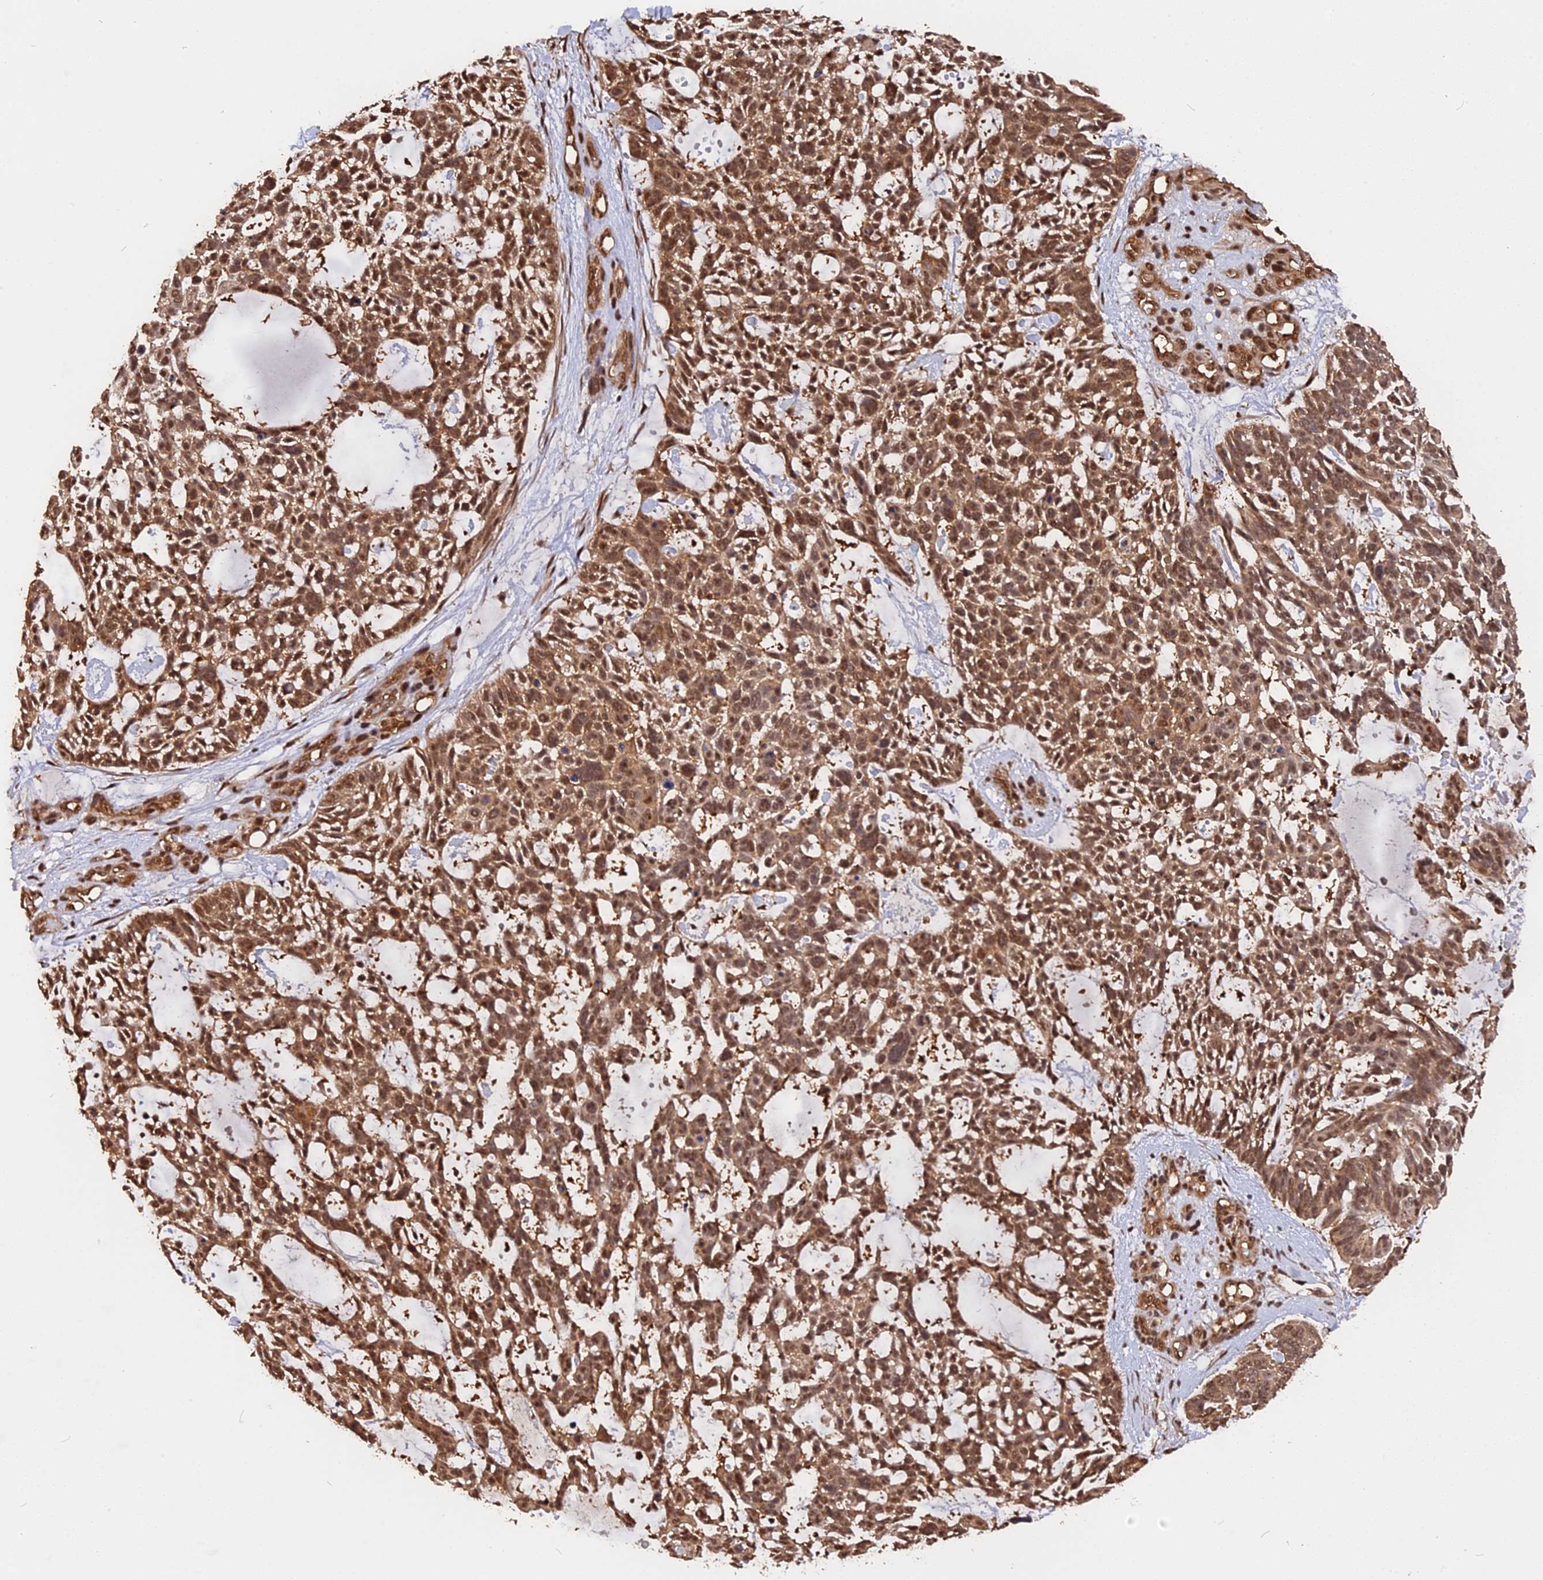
{"staining": {"intensity": "strong", "quantity": ">75%", "location": "cytoplasmic/membranous,nuclear"}, "tissue": "skin cancer", "cell_type": "Tumor cells", "image_type": "cancer", "snomed": [{"axis": "morphology", "description": "Basal cell carcinoma"}, {"axis": "topography", "description": "Skin"}], "caption": "IHC of human basal cell carcinoma (skin) exhibits high levels of strong cytoplasmic/membranous and nuclear positivity in approximately >75% of tumor cells.", "gene": "ADRM1", "patient": {"sex": "male", "age": 88}}